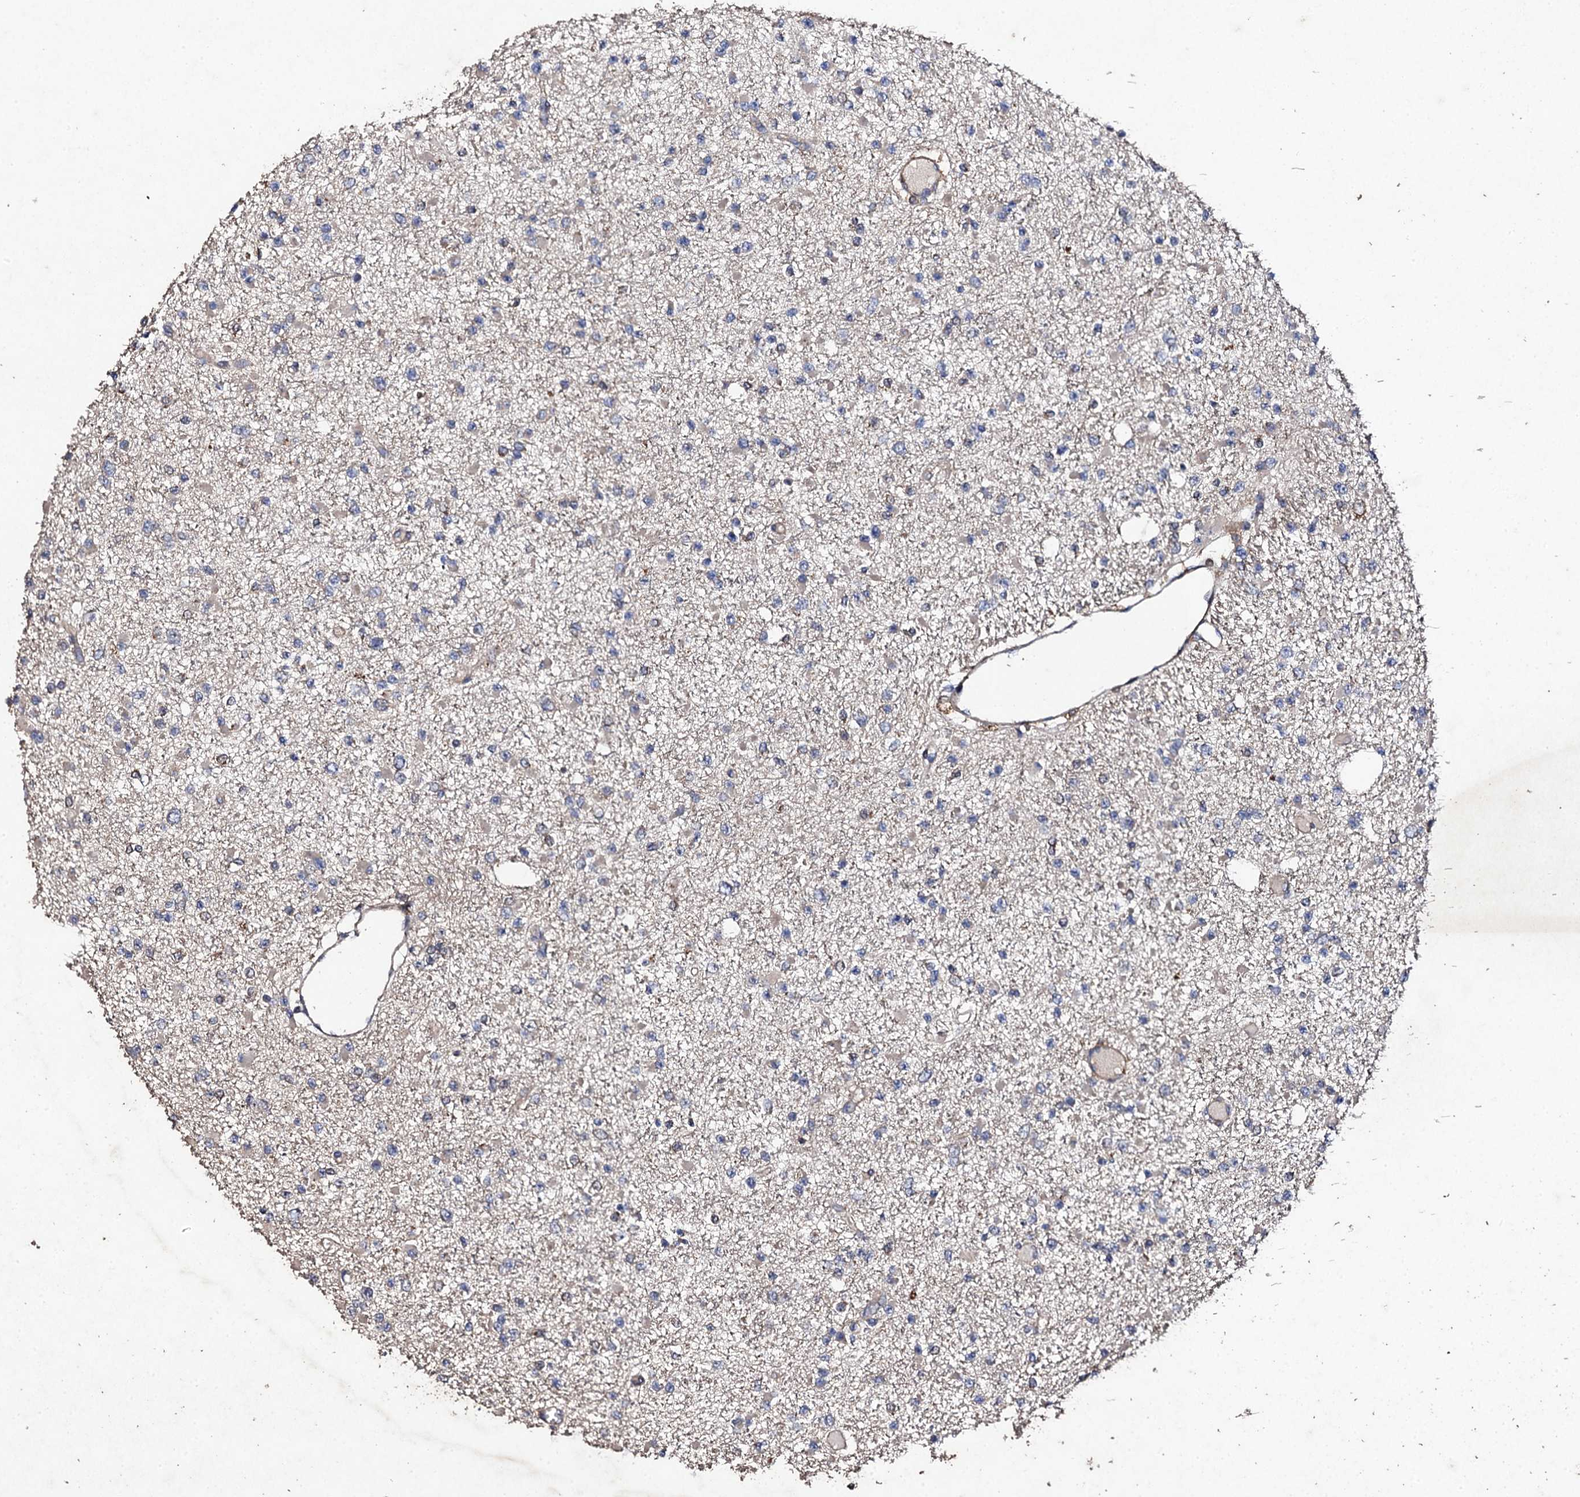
{"staining": {"intensity": "negative", "quantity": "none", "location": "none"}, "tissue": "glioma", "cell_type": "Tumor cells", "image_type": "cancer", "snomed": [{"axis": "morphology", "description": "Glioma, malignant, Low grade"}, {"axis": "topography", "description": "Brain"}], "caption": "Malignant glioma (low-grade) was stained to show a protein in brown. There is no significant staining in tumor cells.", "gene": "MOCOS", "patient": {"sex": "female", "age": 22}}